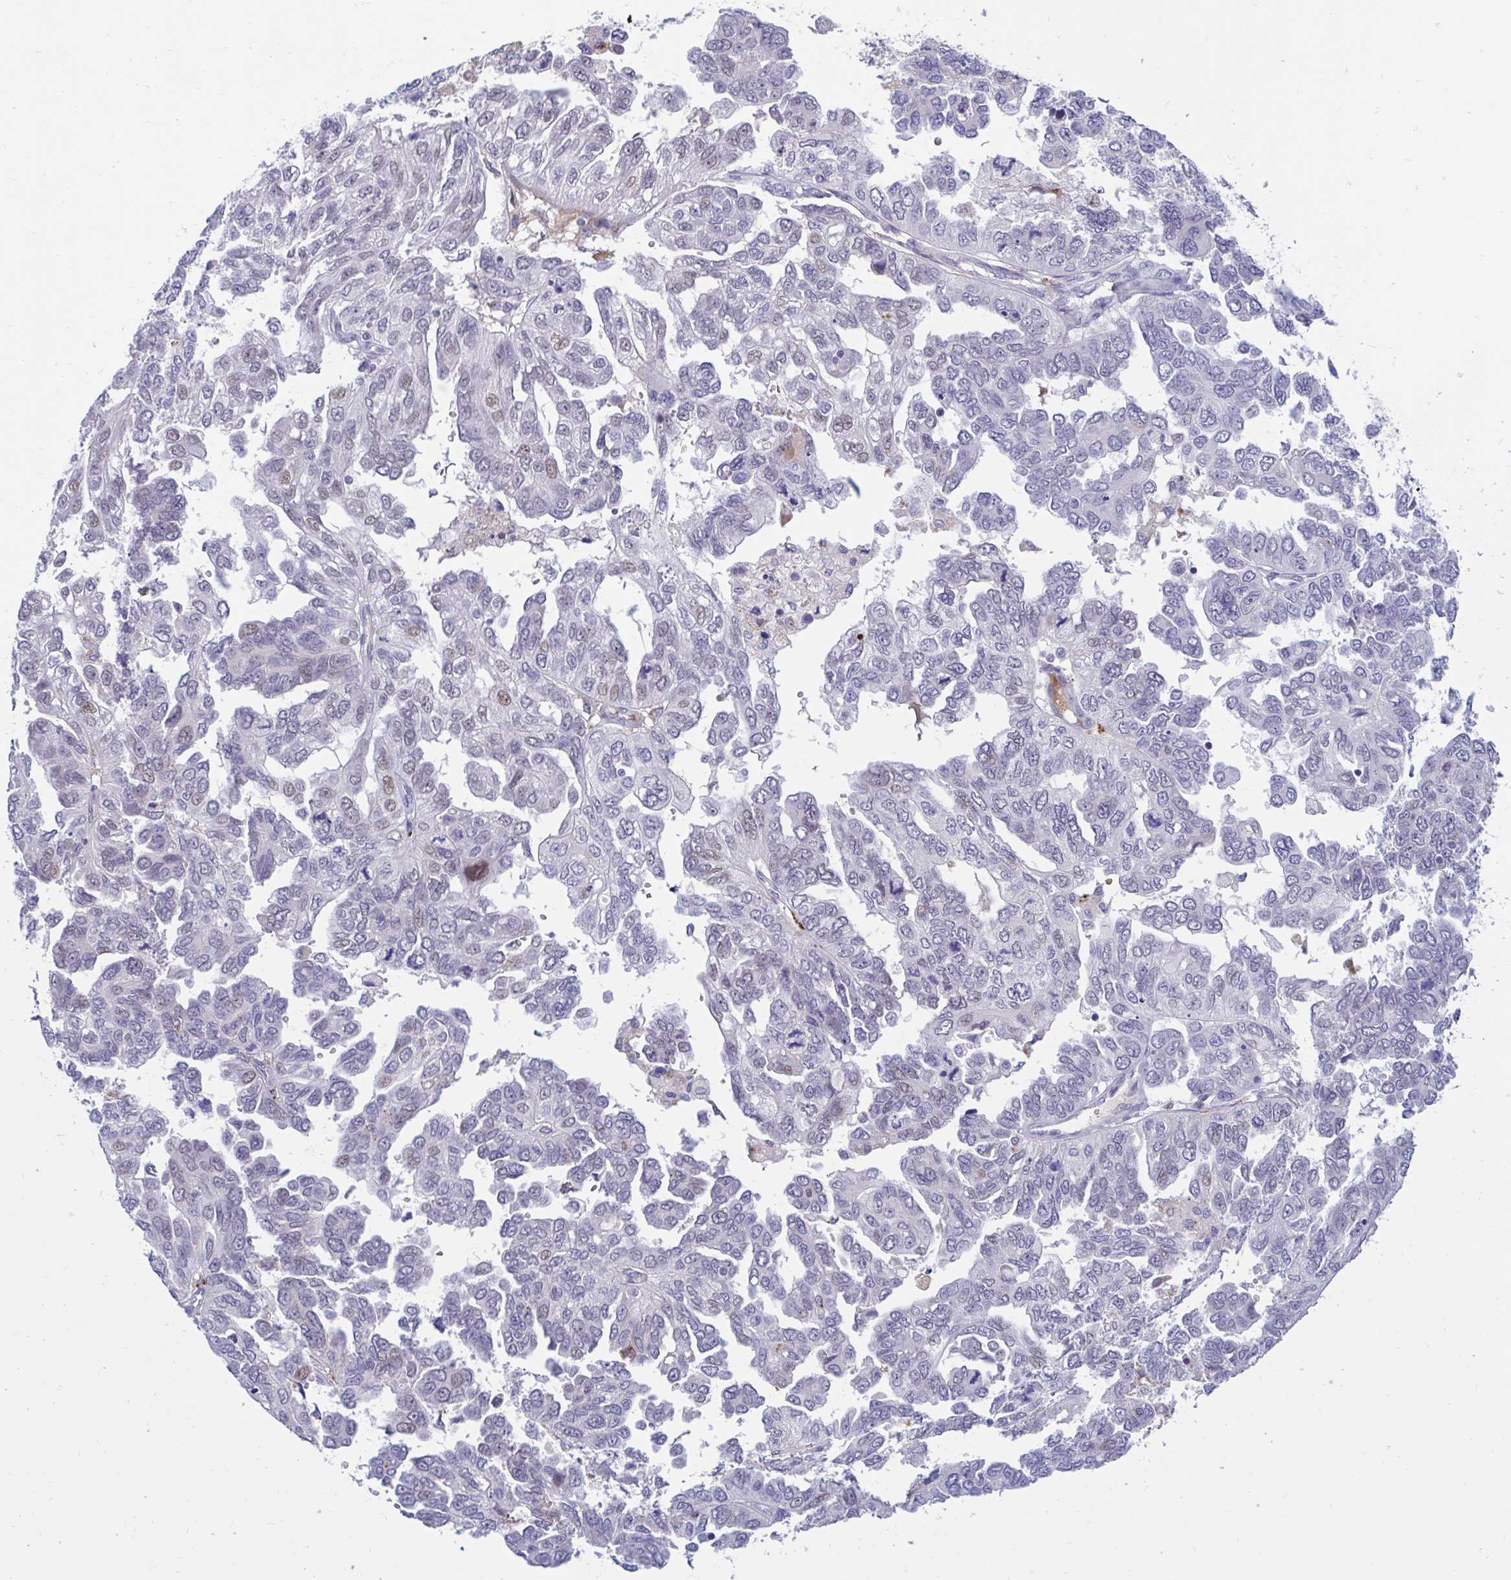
{"staining": {"intensity": "weak", "quantity": "<25%", "location": "nuclear"}, "tissue": "ovarian cancer", "cell_type": "Tumor cells", "image_type": "cancer", "snomed": [{"axis": "morphology", "description": "Cystadenocarcinoma, serous, NOS"}, {"axis": "topography", "description": "Ovary"}], "caption": "Tumor cells show no significant protein staining in serous cystadenocarcinoma (ovarian).", "gene": "FAM219B", "patient": {"sex": "female", "age": 53}}